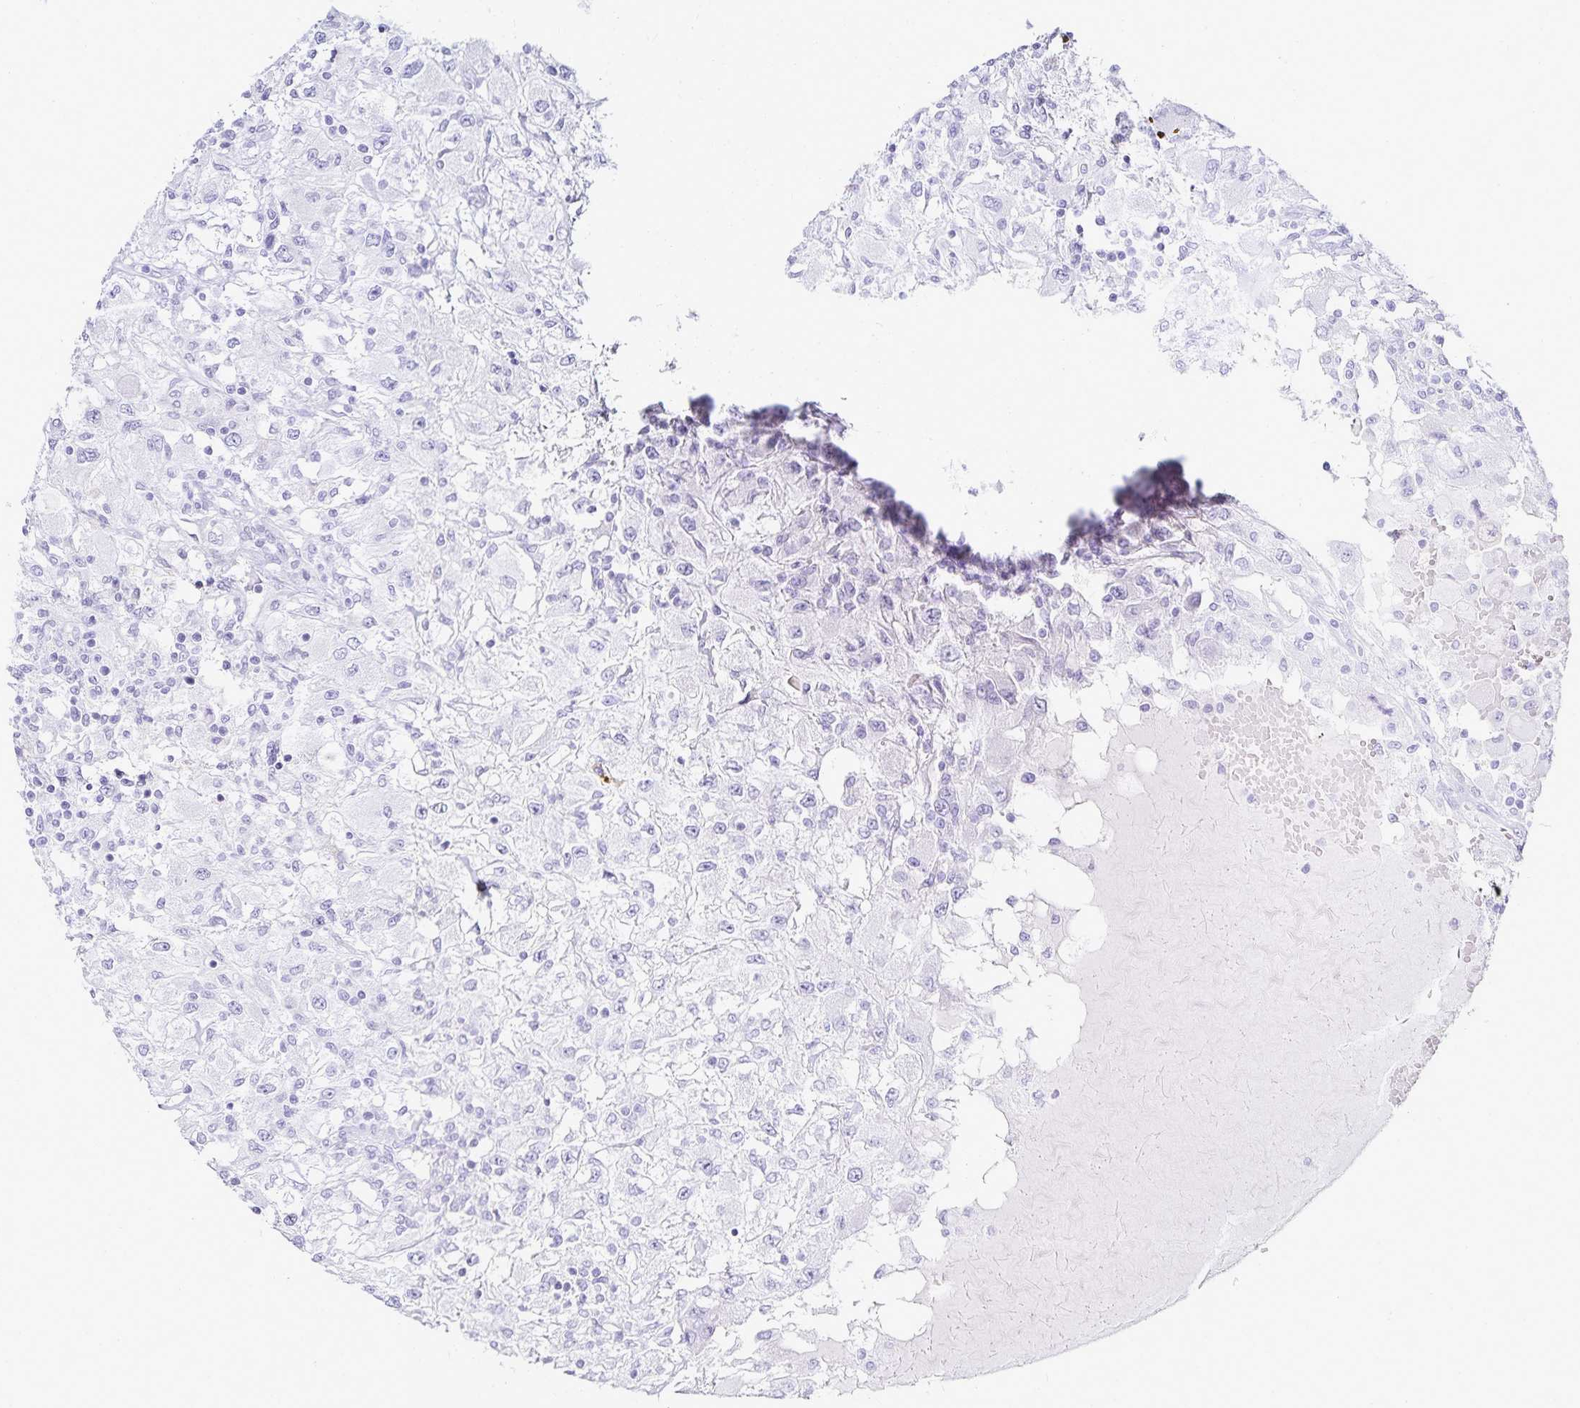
{"staining": {"intensity": "negative", "quantity": "none", "location": "none"}, "tissue": "renal cancer", "cell_type": "Tumor cells", "image_type": "cancer", "snomed": [{"axis": "morphology", "description": "Adenocarcinoma, NOS"}, {"axis": "topography", "description": "Kidney"}], "caption": "High power microscopy image of an immunohistochemistry micrograph of renal cancer, revealing no significant expression in tumor cells. (DAB (3,3'-diaminobenzidine) IHC visualized using brightfield microscopy, high magnification).", "gene": "GP2", "patient": {"sex": "female", "age": 67}}